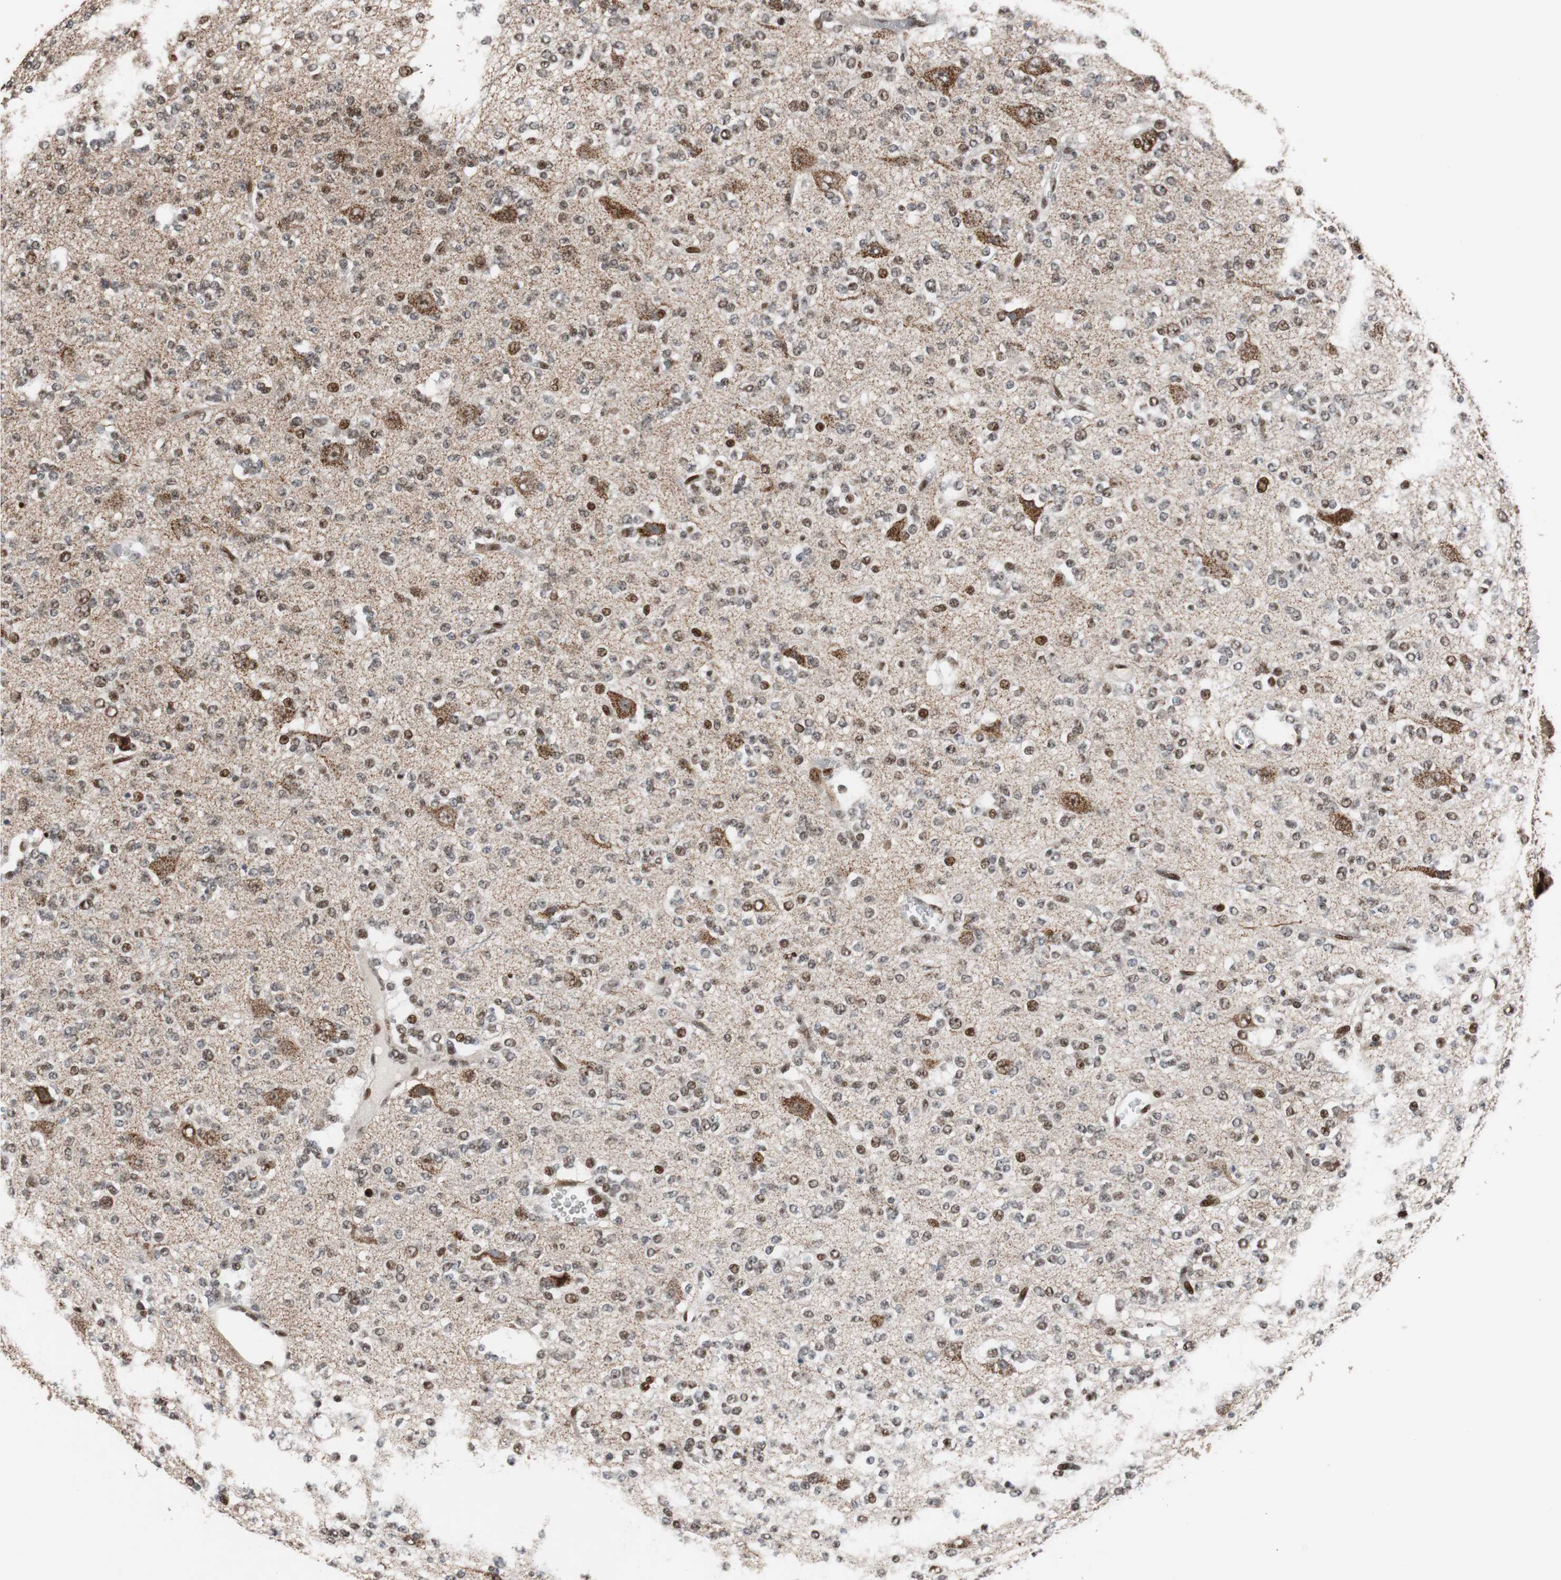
{"staining": {"intensity": "moderate", "quantity": "25%-75%", "location": "nuclear"}, "tissue": "glioma", "cell_type": "Tumor cells", "image_type": "cancer", "snomed": [{"axis": "morphology", "description": "Glioma, malignant, Low grade"}, {"axis": "topography", "description": "Brain"}], "caption": "Brown immunohistochemical staining in human glioma demonstrates moderate nuclear expression in approximately 25%-75% of tumor cells. The staining was performed using DAB to visualize the protein expression in brown, while the nuclei were stained in blue with hematoxylin (Magnification: 20x).", "gene": "NBL1", "patient": {"sex": "male", "age": 38}}